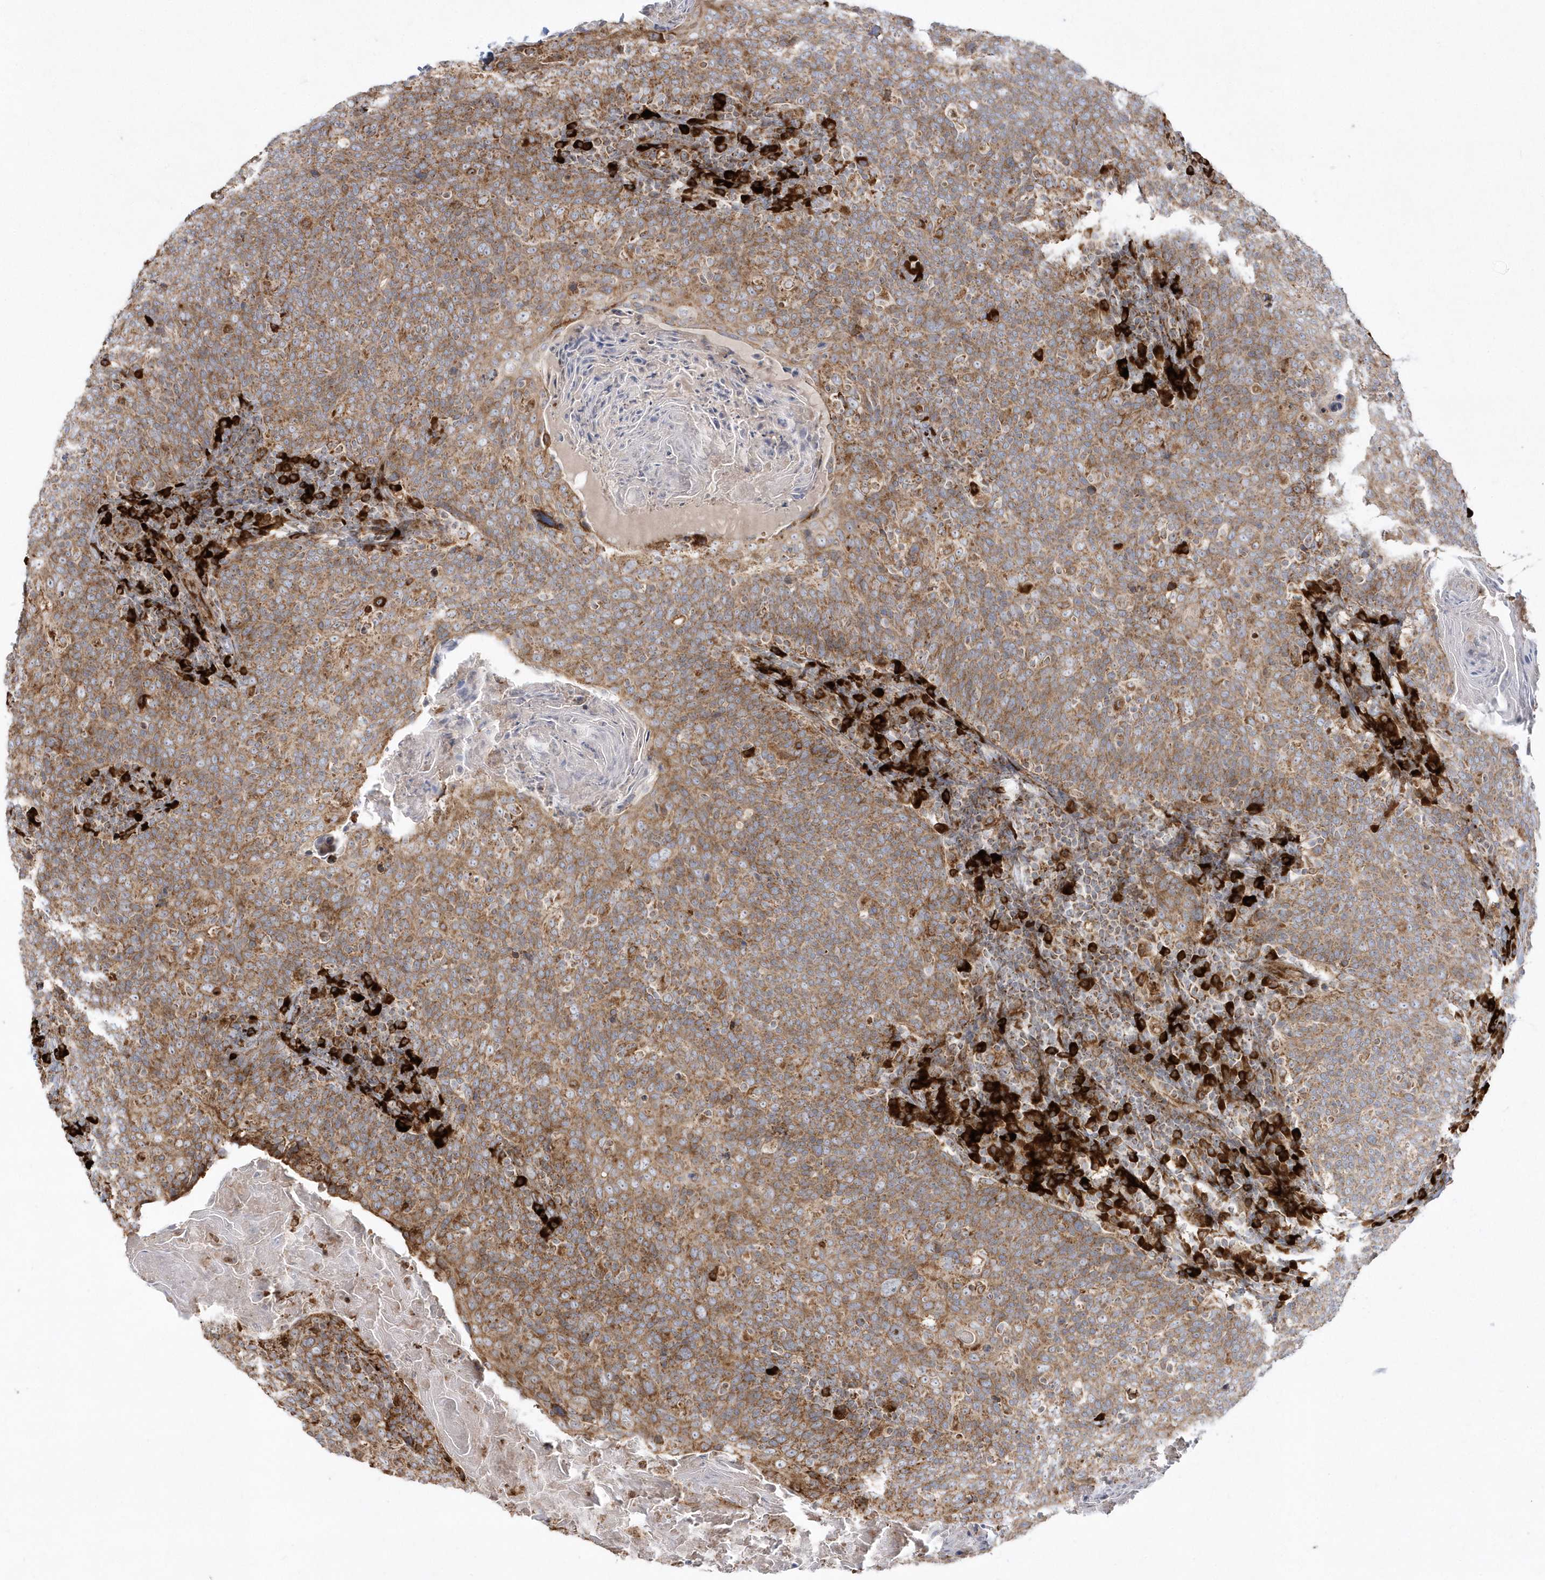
{"staining": {"intensity": "moderate", "quantity": ">75%", "location": "cytoplasmic/membranous"}, "tissue": "head and neck cancer", "cell_type": "Tumor cells", "image_type": "cancer", "snomed": [{"axis": "morphology", "description": "Squamous cell carcinoma, NOS"}, {"axis": "morphology", "description": "Squamous cell carcinoma, metastatic, NOS"}, {"axis": "topography", "description": "Lymph node"}, {"axis": "topography", "description": "Head-Neck"}], "caption": "Approximately >75% of tumor cells in human head and neck metastatic squamous cell carcinoma display moderate cytoplasmic/membranous protein staining as visualized by brown immunohistochemical staining.", "gene": "SH3BP2", "patient": {"sex": "male", "age": 62}}